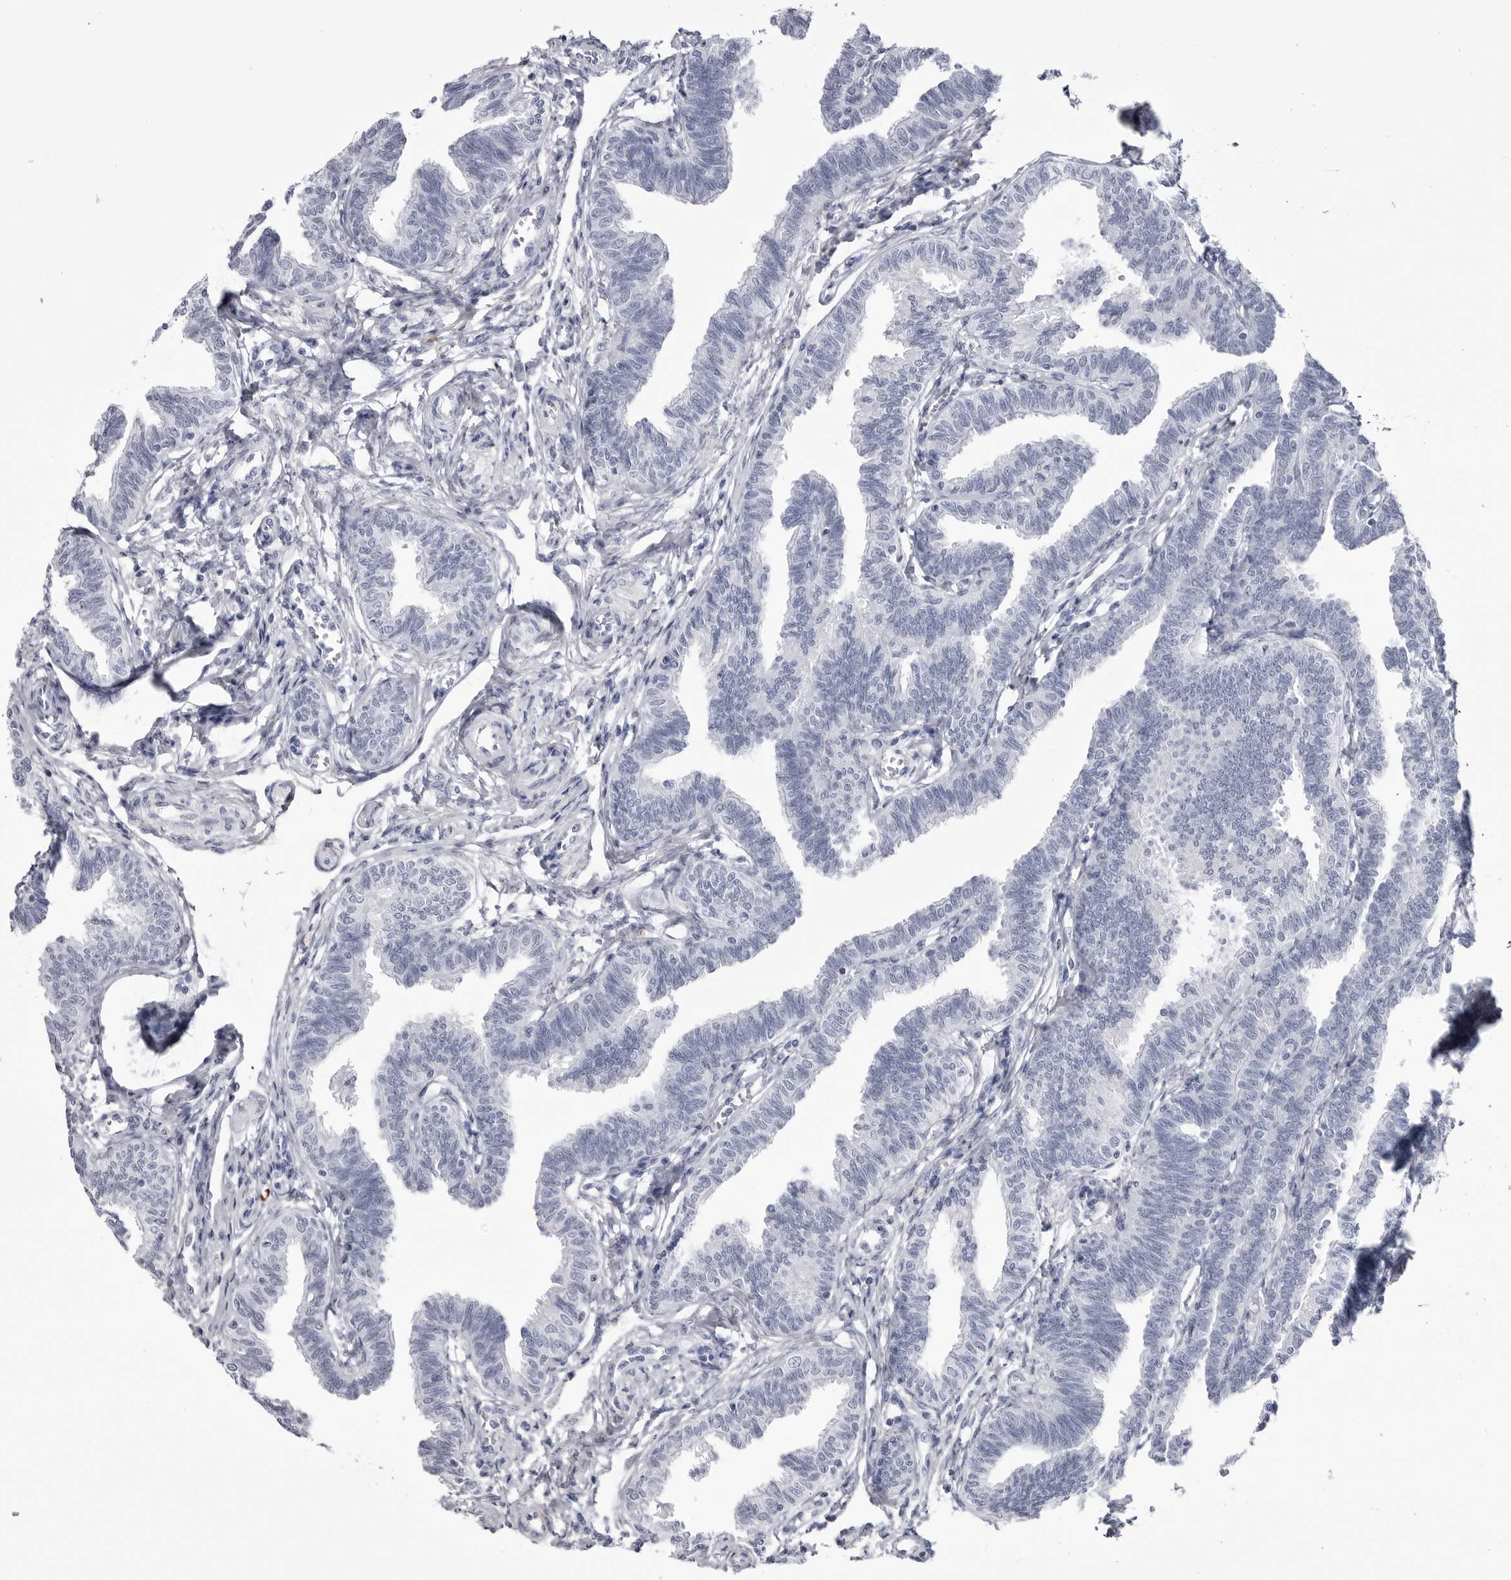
{"staining": {"intensity": "negative", "quantity": "none", "location": "none"}, "tissue": "fallopian tube", "cell_type": "Glandular cells", "image_type": "normal", "snomed": [{"axis": "morphology", "description": "Normal tissue, NOS"}, {"axis": "topography", "description": "Fallopian tube"}, {"axis": "topography", "description": "Ovary"}], "caption": "Immunohistochemical staining of normal human fallopian tube displays no significant expression in glandular cells. (IHC, brightfield microscopy, high magnification).", "gene": "COL26A1", "patient": {"sex": "female", "age": 23}}